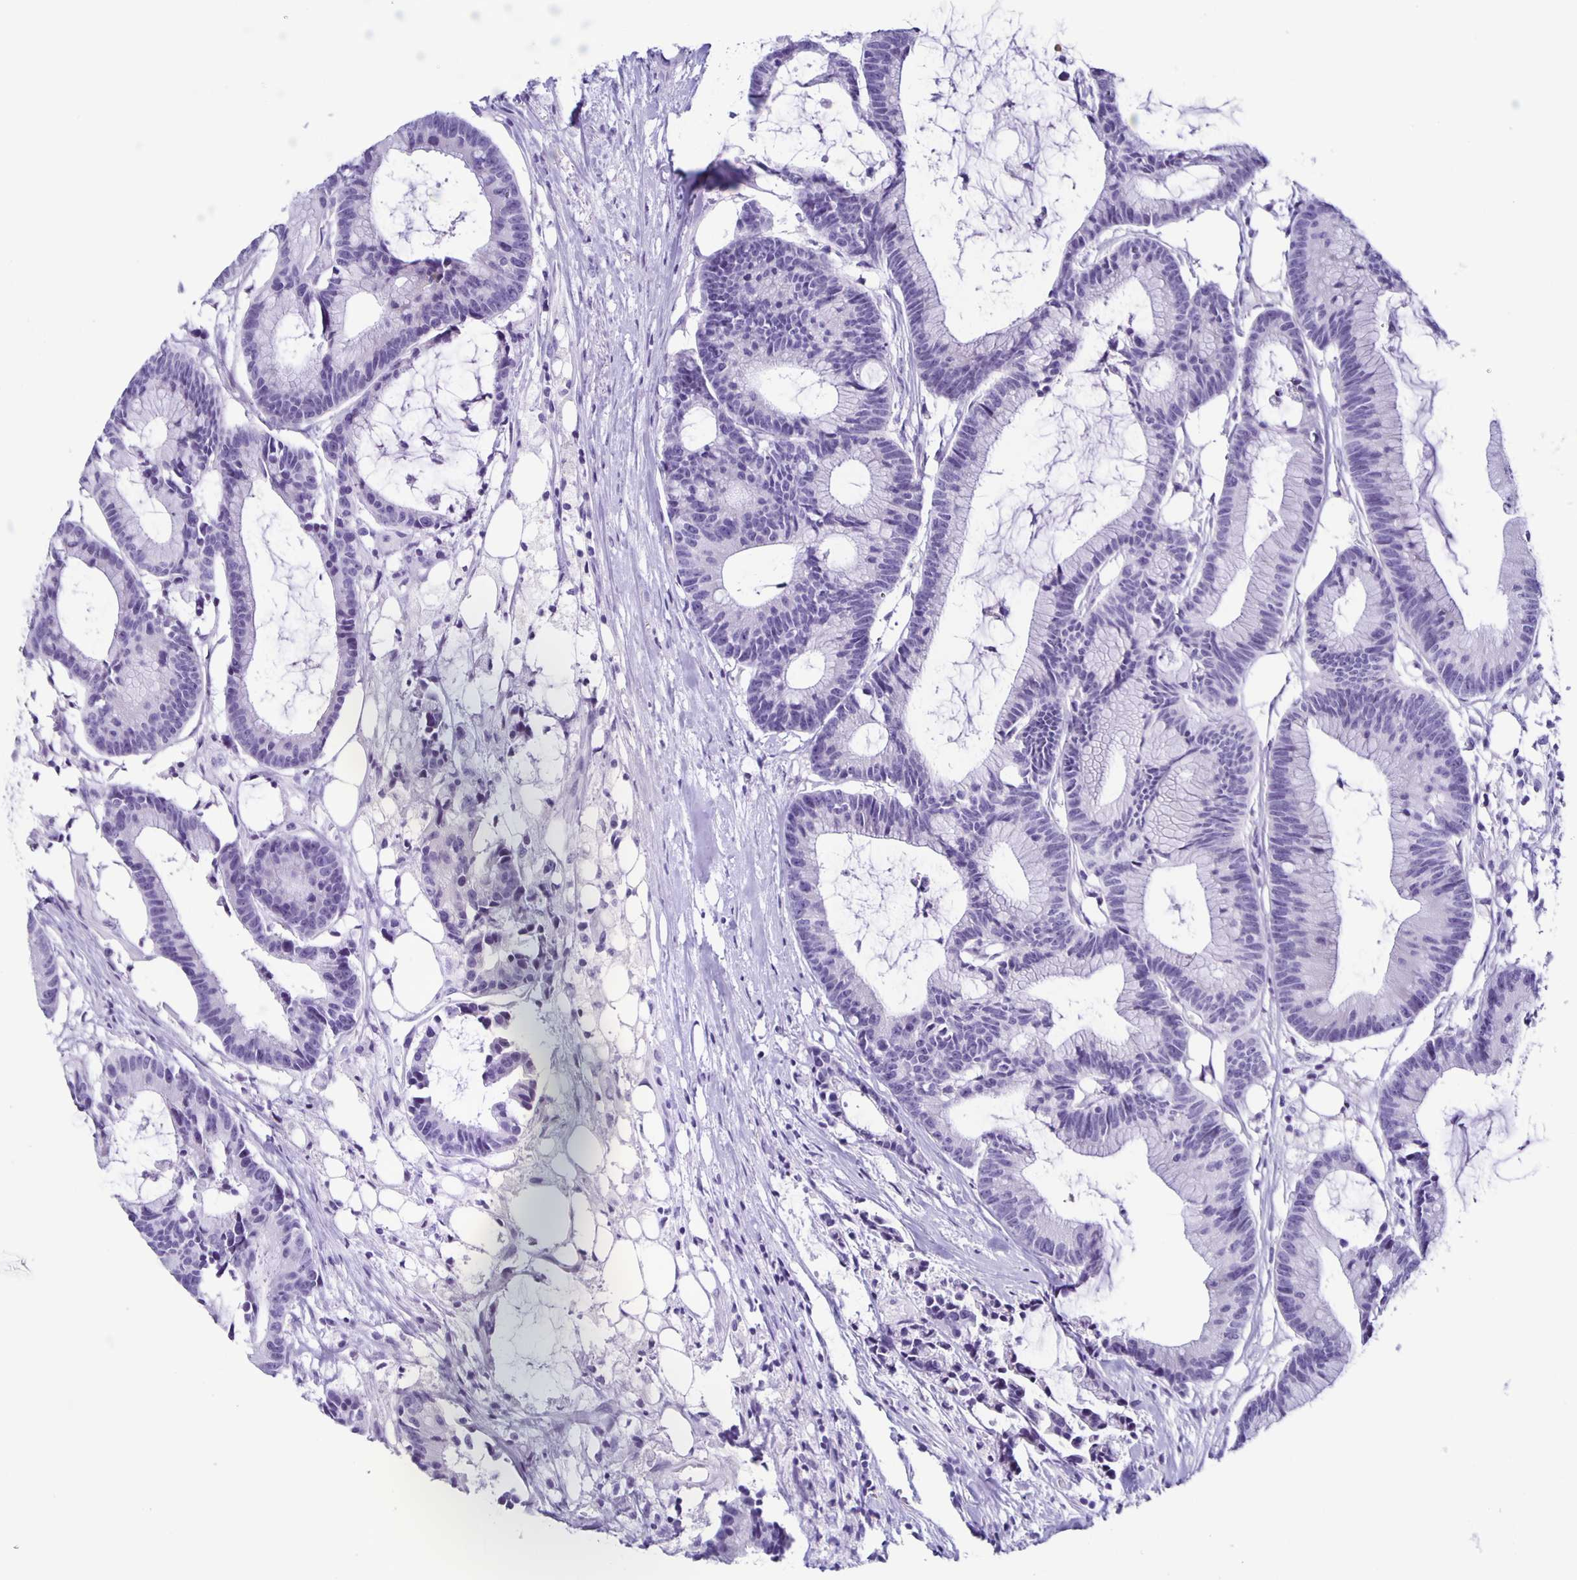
{"staining": {"intensity": "negative", "quantity": "none", "location": "none"}, "tissue": "colorectal cancer", "cell_type": "Tumor cells", "image_type": "cancer", "snomed": [{"axis": "morphology", "description": "Adenocarcinoma, NOS"}, {"axis": "topography", "description": "Colon"}], "caption": "DAB (3,3'-diaminobenzidine) immunohistochemical staining of human colorectal cancer (adenocarcinoma) exhibits no significant staining in tumor cells. The staining was performed using DAB (3,3'-diaminobenzidine) to visualize the protein expression in brown, while the nuclei were stained in blue with hematoxylin (Magnification: 20x).", "gene": "AQP6", "patient": {"sex": "female", "age": 78}}